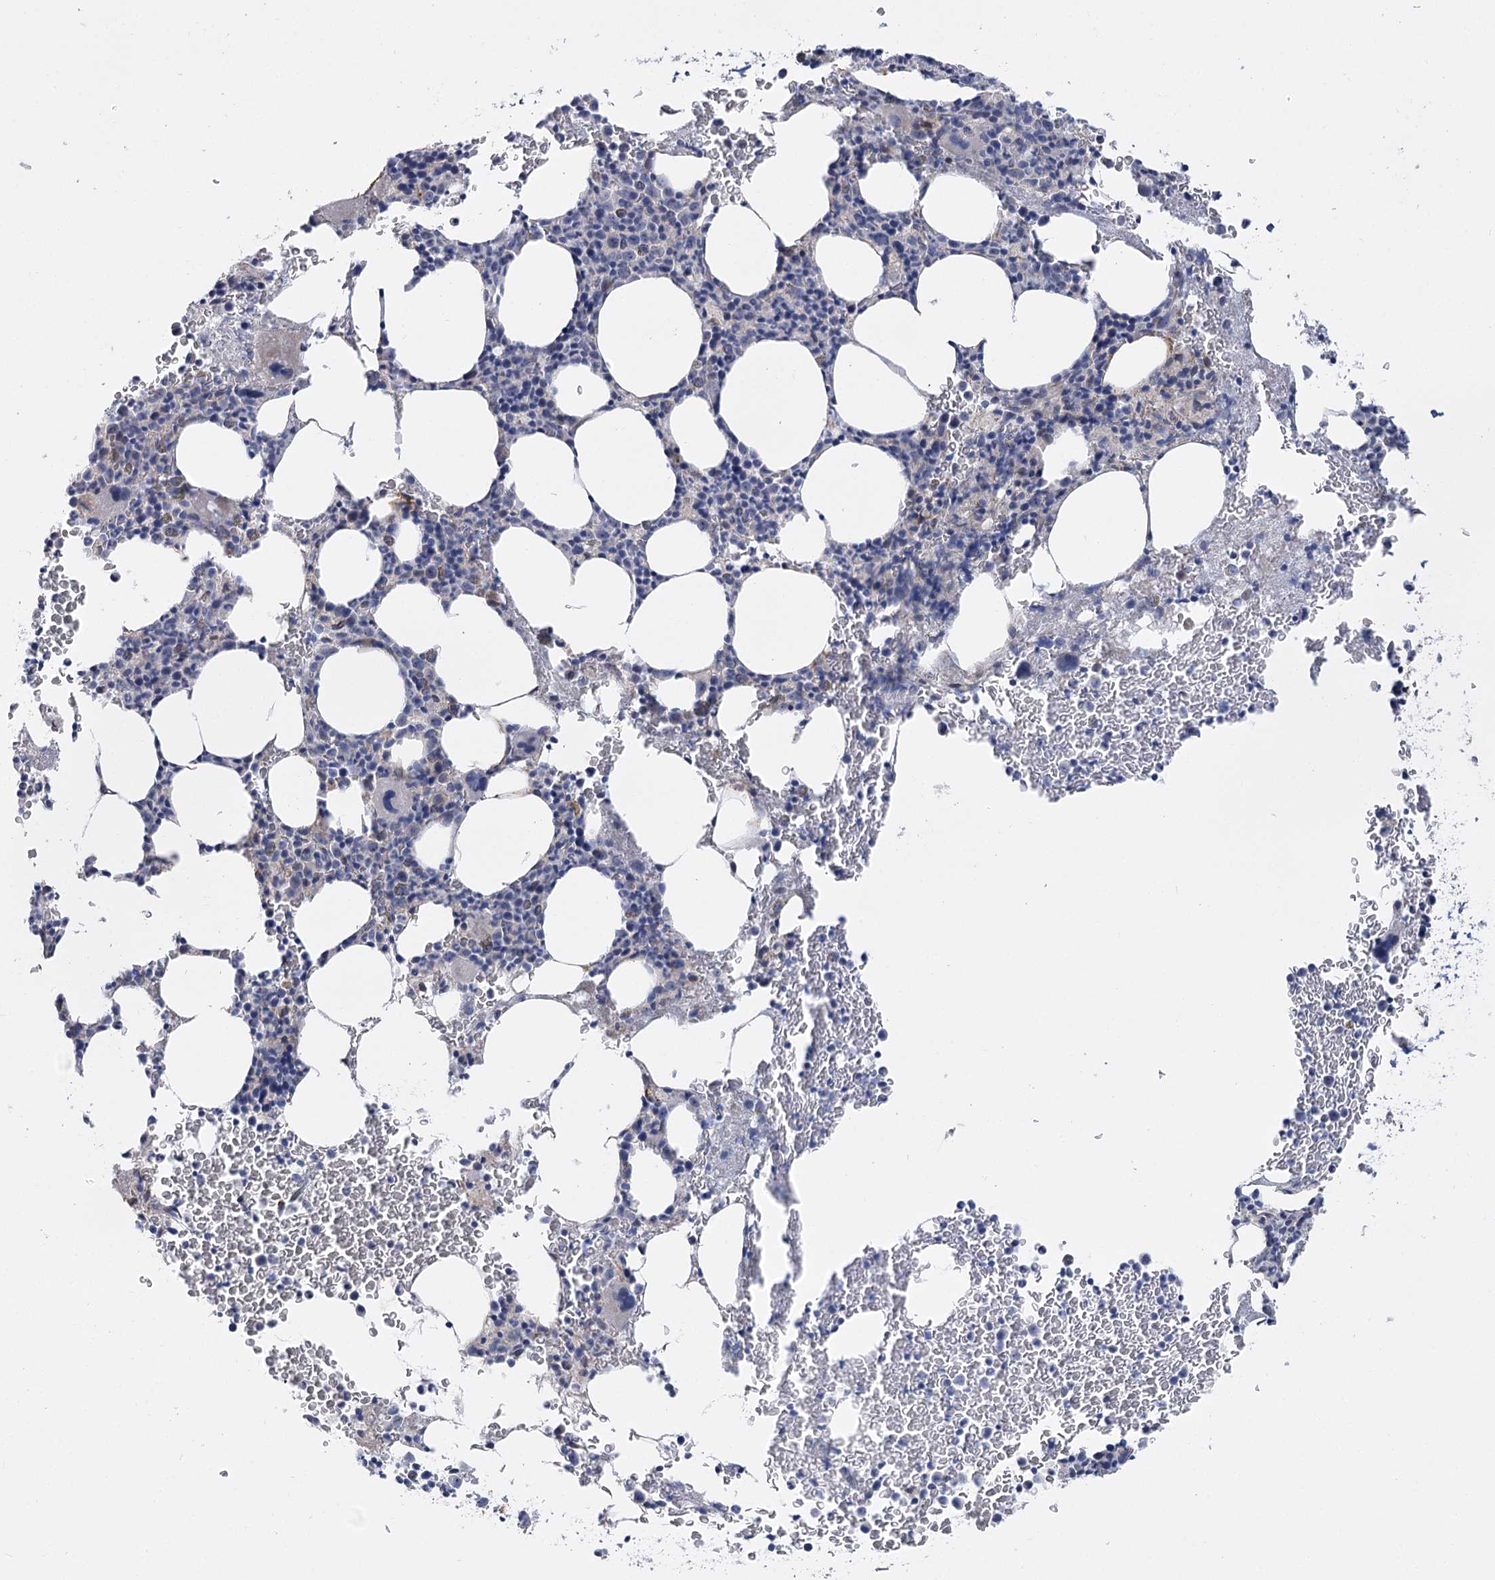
{"staining": {"intensity": "negative", "quantity": "none", "location": "none"}, "tissue": "bone marrow", "cell_type": "Hematopoietic cells", "image_type": "normal", "snomed": [{"axis": "morphology", "description": "Normal tissue, NOS"}, {"axis": "topography", "description": "Bone marrow"}], "caption": "This is a photomicrograph of IHC staining of normal bone marrow, which shows no staining in hematopoietic cells.", "gene": "SUOX", "patient": {"sex": "male", "age": 79}}